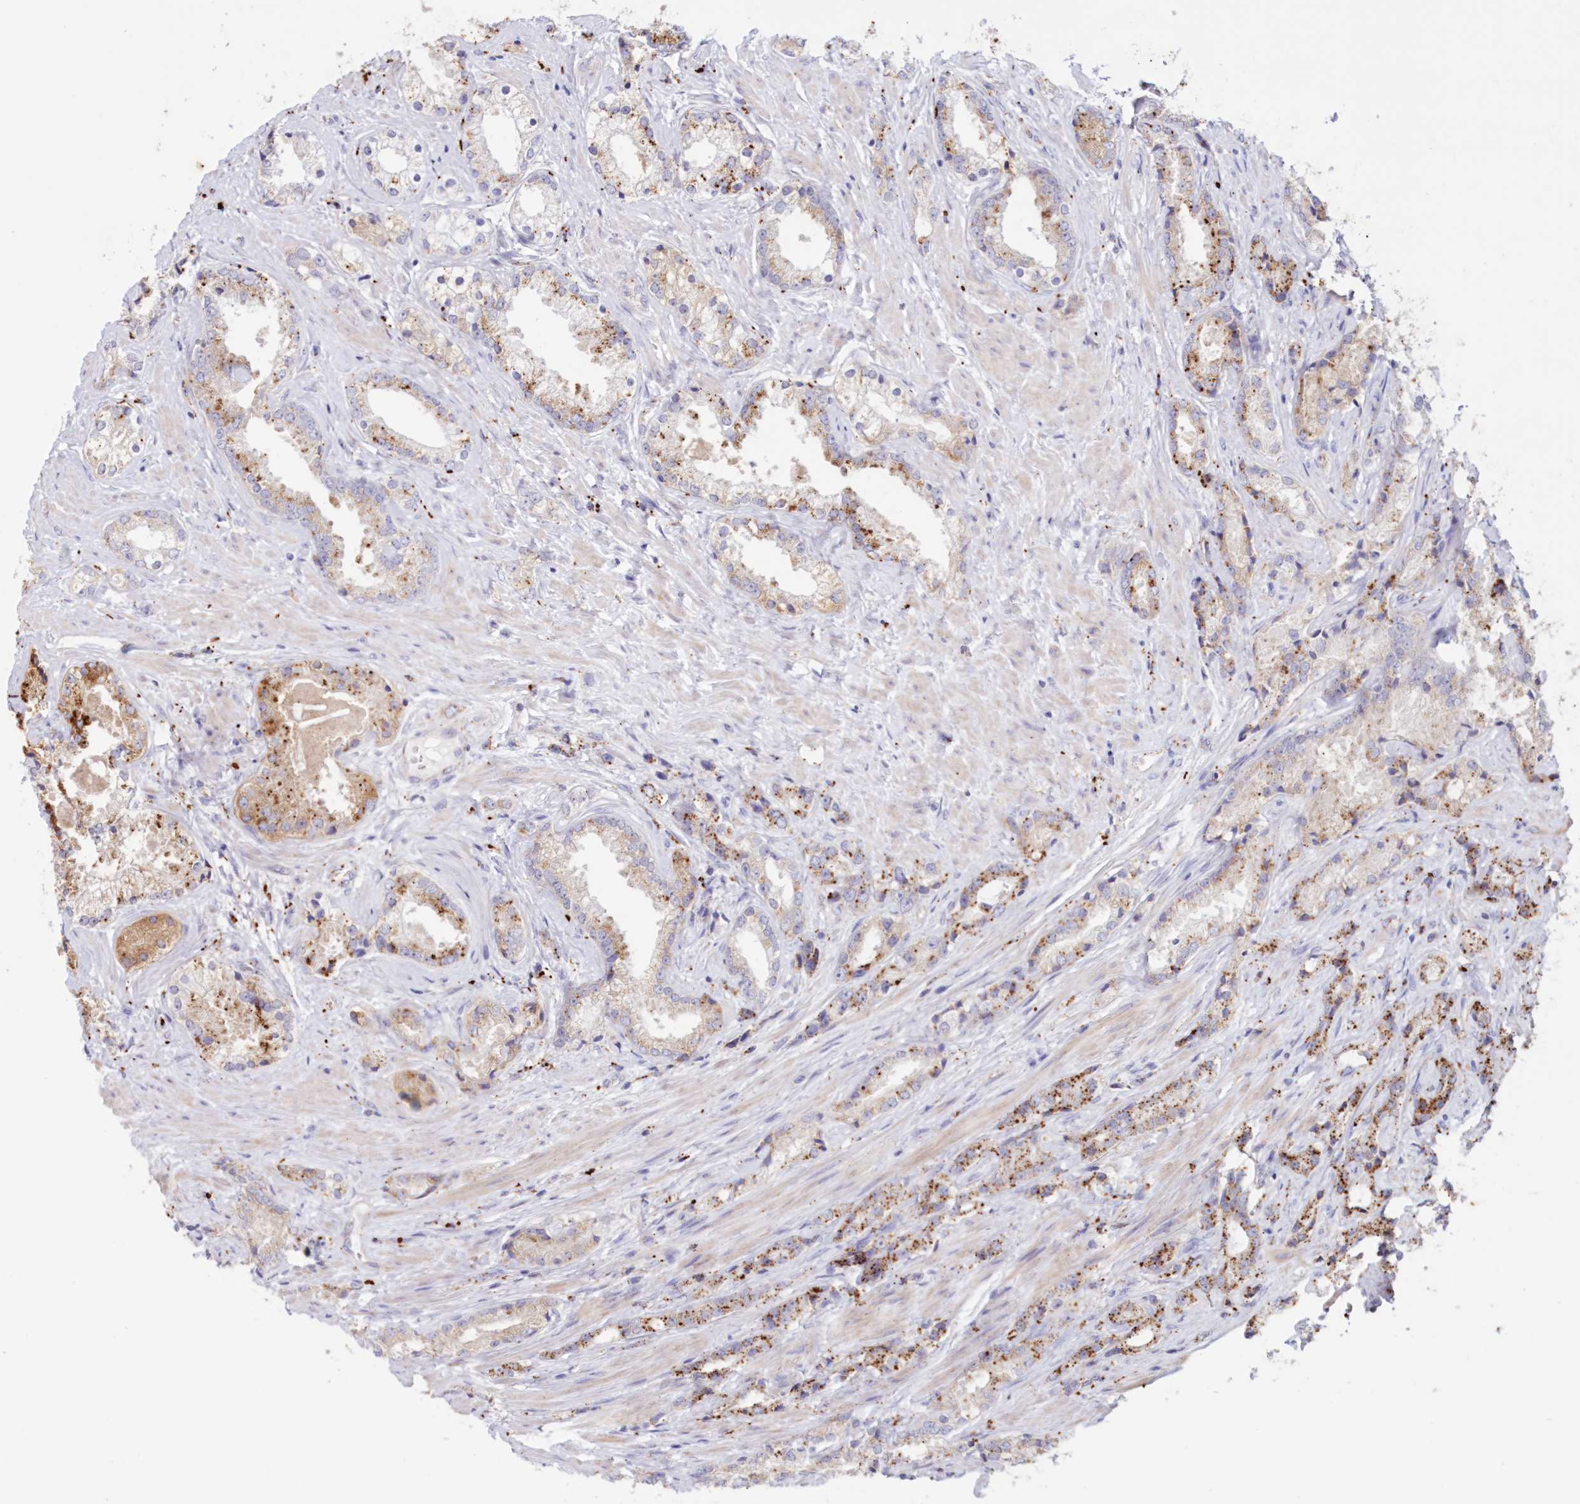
{"staining": {"intensity": "moderate", "quantity": ">75%", "location": "cytoplasmic/membranous"}, "tissue": "prostate cancer", "cell_type": "Tumor cells", "image_type": "cancer", "snomed": [{"axis": "morphology", "description": "Adenocarcinoma, High grade"}, {"axis": "topography", "description": "Prostate"}], "caption": "An image showing moderate cytoplasmic/membranous positivity in about >75% of tumor cells in prostate cancer (high-grade adenocarcinoma), as visualized by brown immunohistochemical staining.", "gene": "TPP1", "patient": {"sex": "male", "age": 66}}